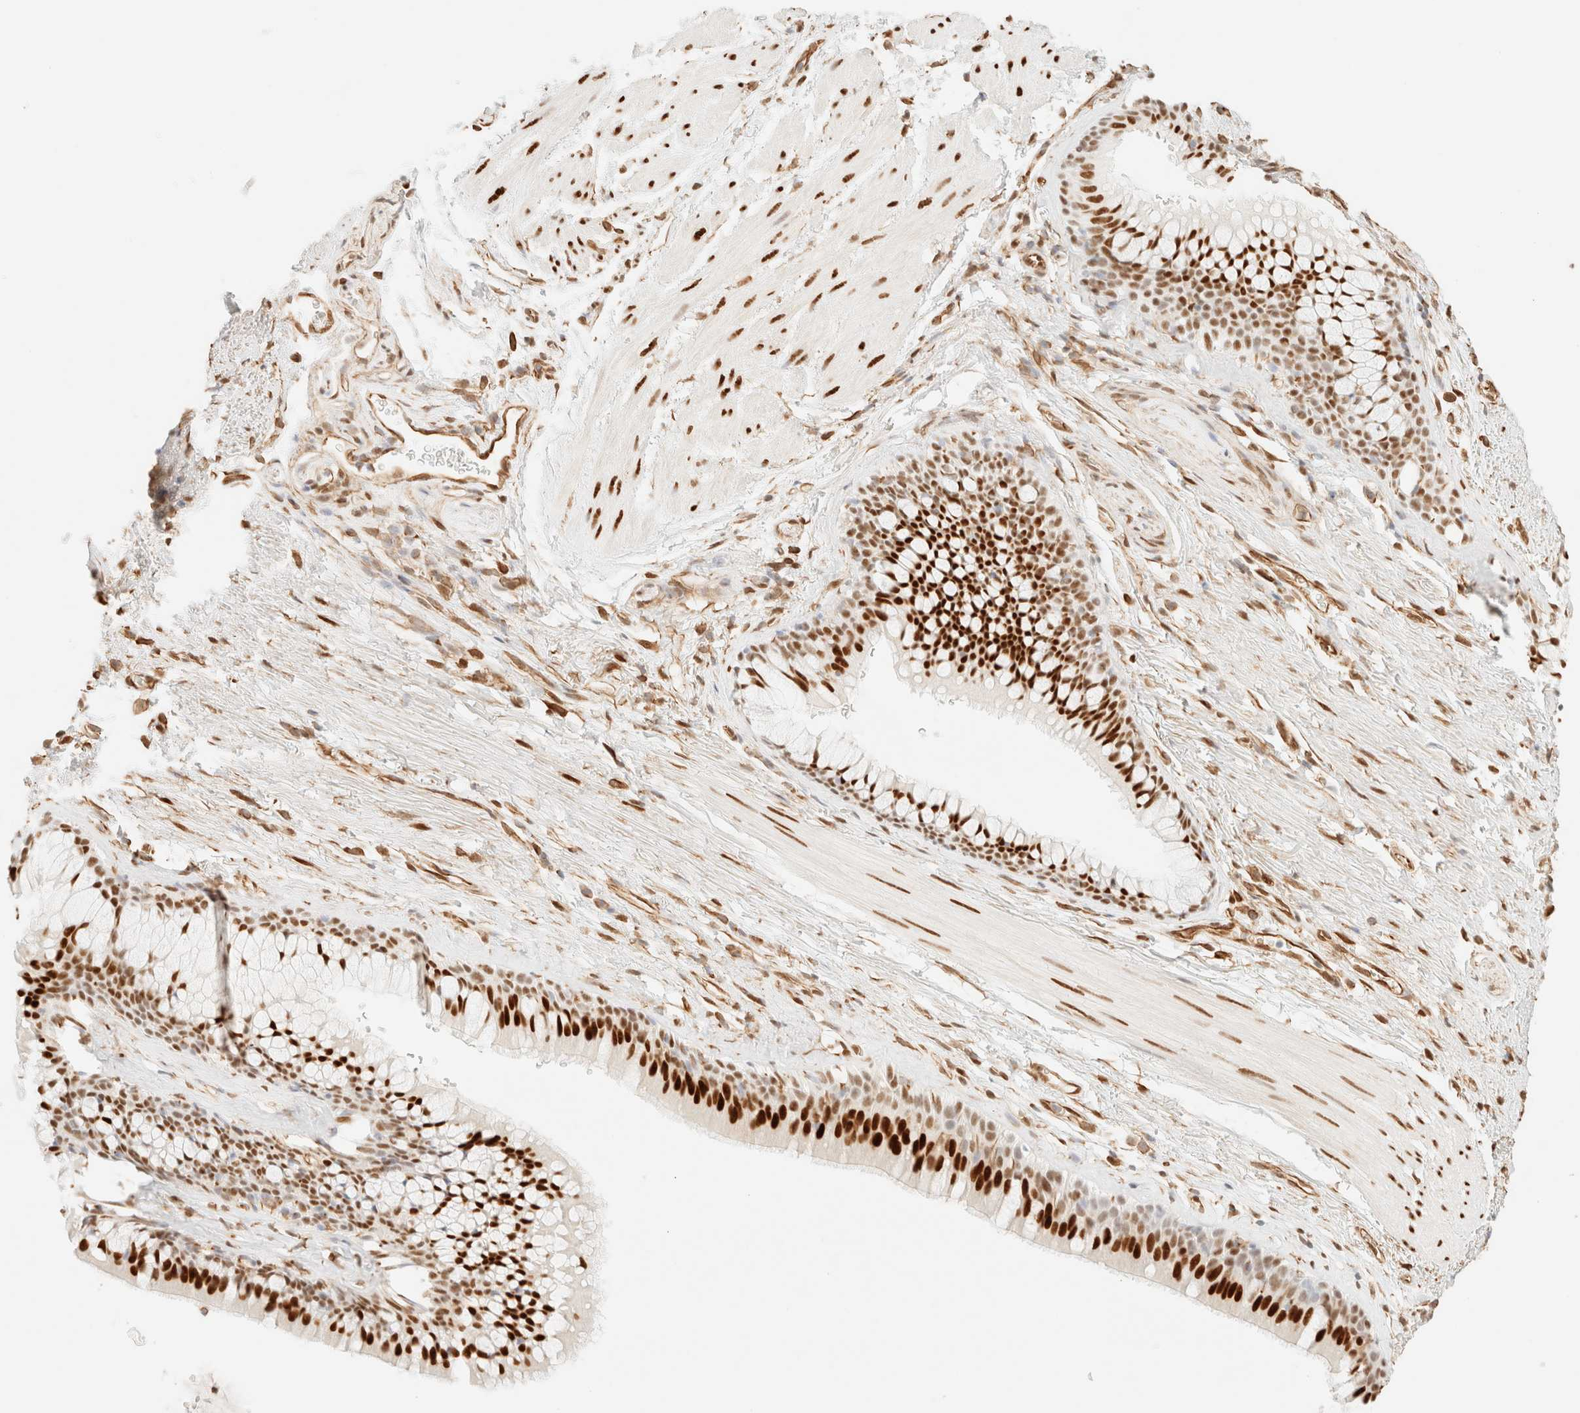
{"staining": {"intensity": "strong", "quantity": ">75%", "location": "nuclear"}, "tissue": "bronchus", "cell_type": "Respiratory epithelial cells", "image_type": "normal", "snomed": [{"axis": "morphology", "description": "Normal tissue, NOS"}, {"axis": "topography", "description": "Cartilage tissue"}, {"axis": "topography", "description": "Bronchus"}], "caption": "This image exhibits IHC staining of unremarkable bronchus, with high strong nuclear expression in approximately >75% of respiratory epithelial cells.", "gene": "ZSCAN18", "patient": {"sex": "female", "age": 53}}